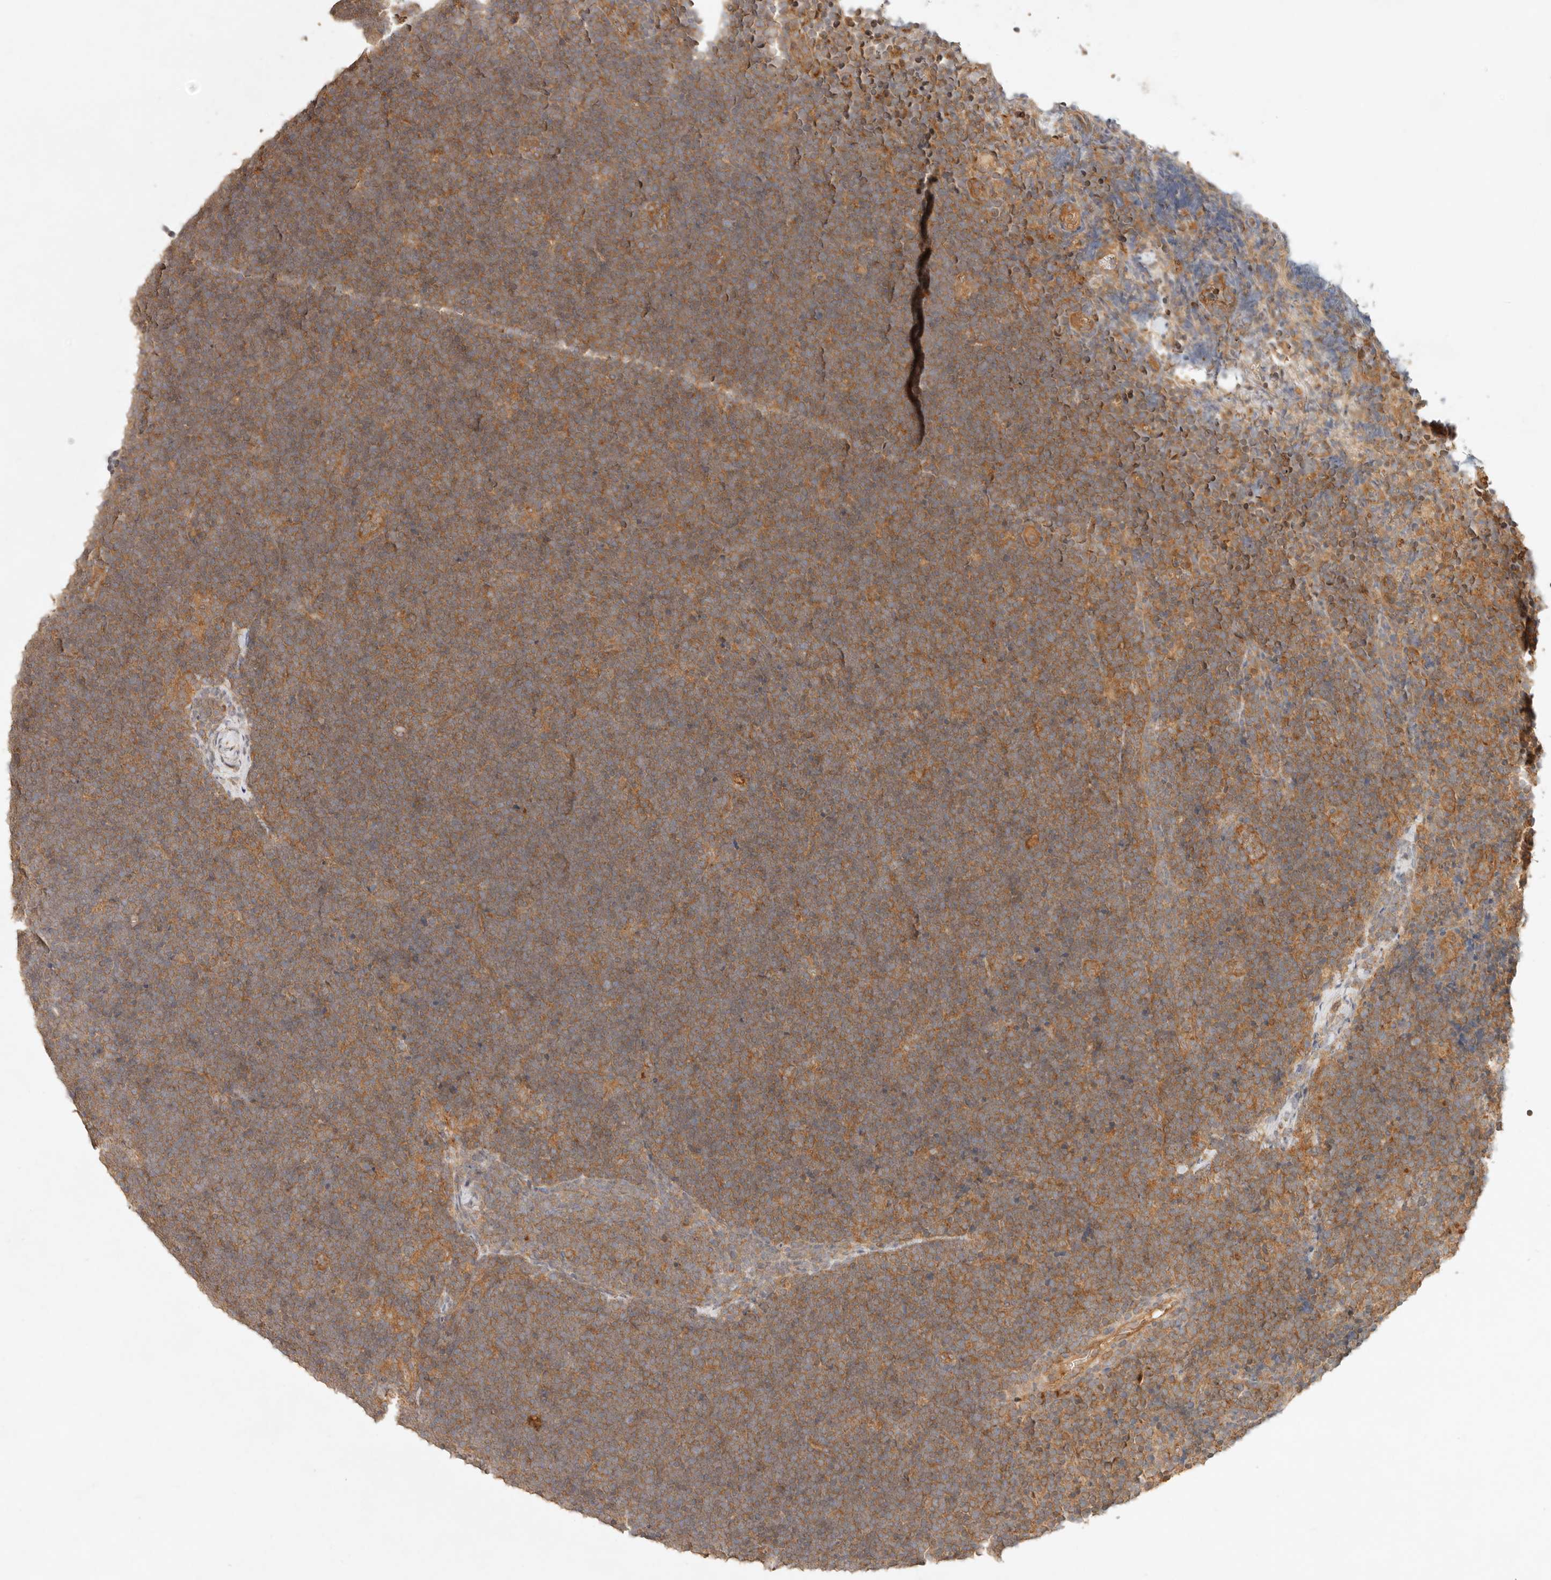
{"staining": {"intensity": "moderate", "quantity": ">75%", "location": "cytoplasmic/membranous"}, "tissue": "lymphoma", "cell_type": "Tumor cells", "image_type": "cancer", "snomed": [{"axis": "morphology", "description": "Malignant lymphoma, non-Hodgkin's type, High grade"}, {"axis": "topography", "description": "Lymph node"}], "caption": "Lymphoma tissue demonstrates moderate cytoplasmic/membranous staining in about >75% of tumor cells The staining is performed using DAB brown chromogen to label protein expression. The nuclei are counter-stained blue using hematoxylin.", "gene": "HECTD3", "patient": {"sex": "male", "age": 13}}